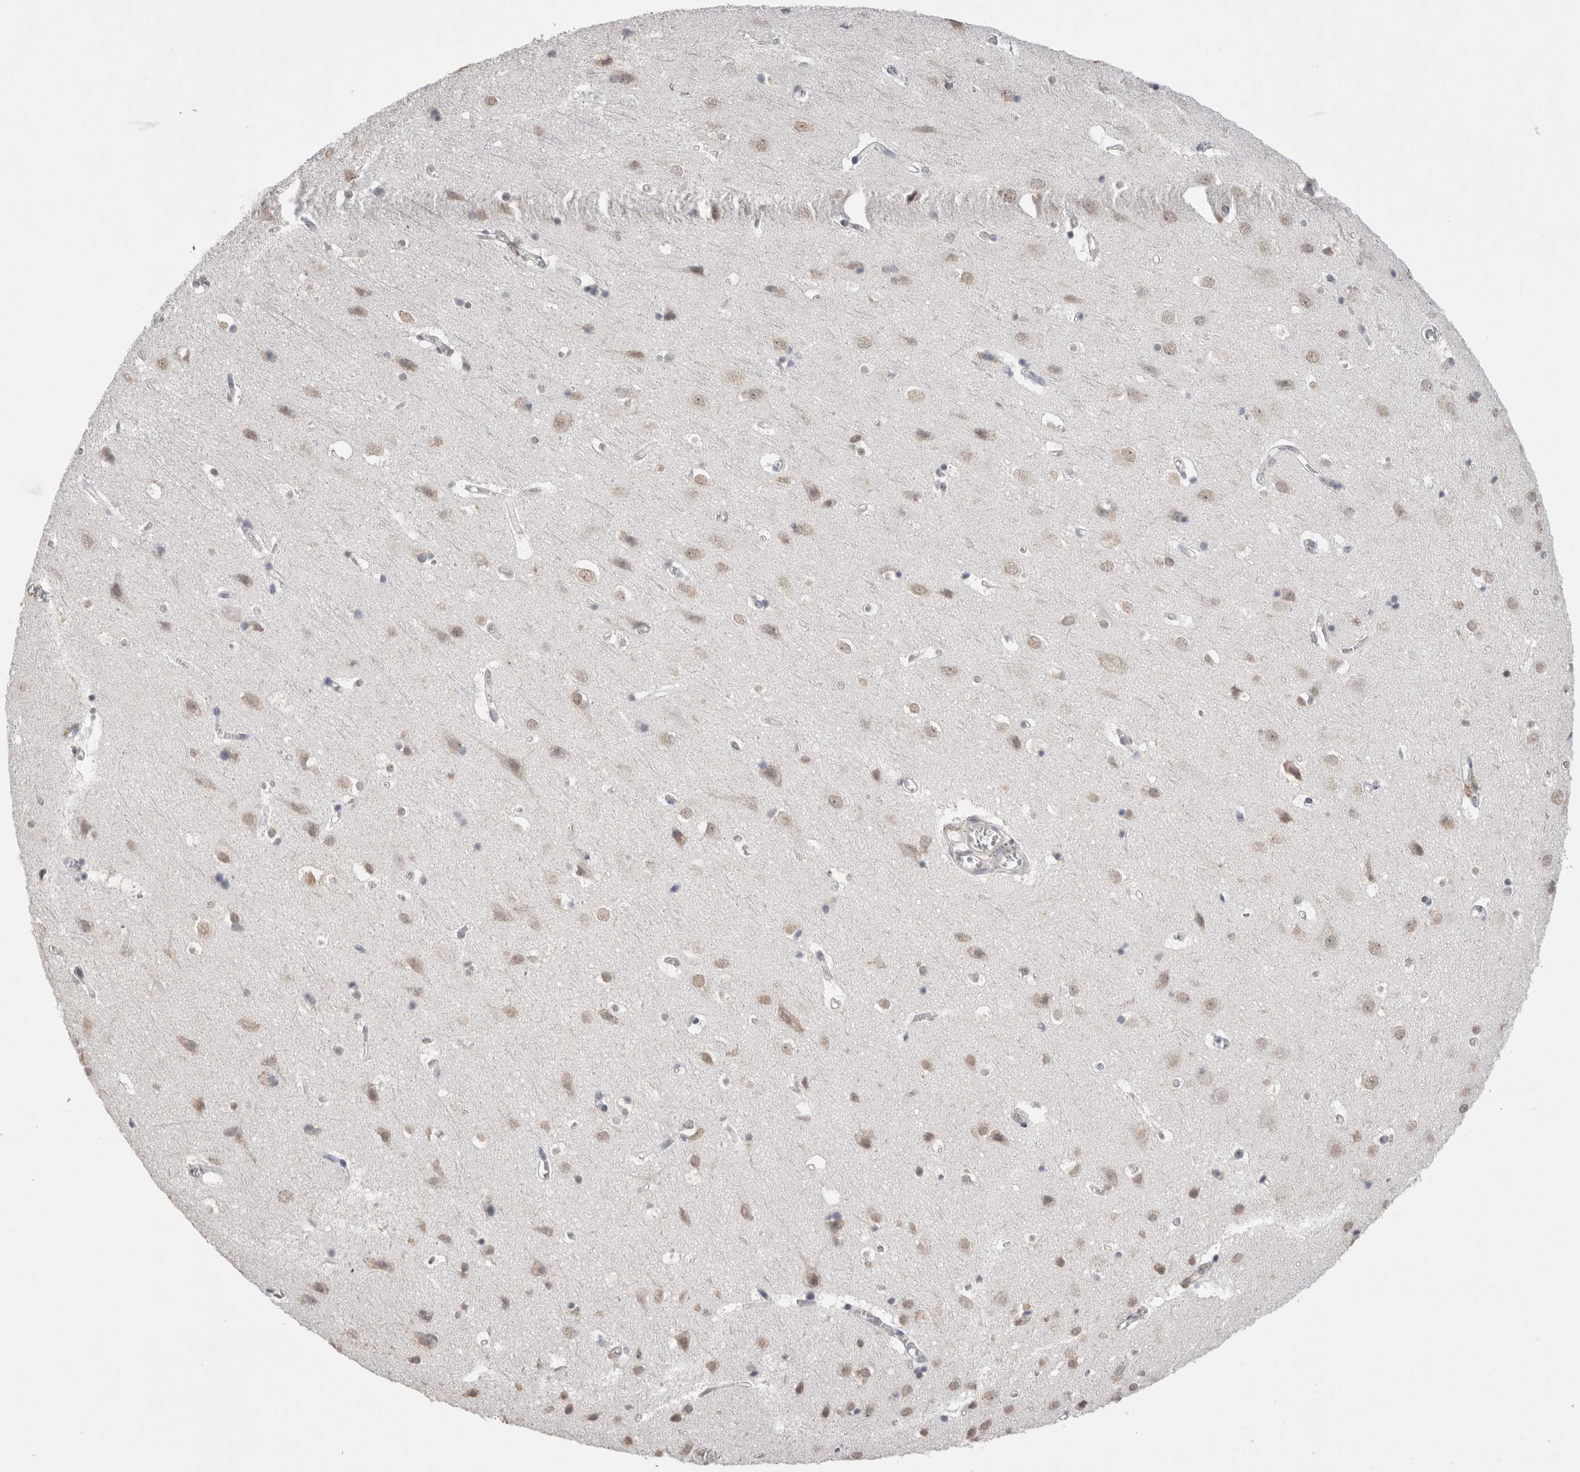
{"staining": {"intensity": "negative", "quantity": "none", "location": "none"}, "tissue": "cerebral cortex", "cell_type": "Endothelial cells", "image_type": "normal", "snomed": [{"axis": "morphology", "description": "Normal tissue, NOS"}, {"axis": "topography", "description": "Cerebral cortex"}], "caption": "This is an immunohistochemistry image of normal human cerebral cortex. There is no expression in endothelial cells.", "gene": "CDH13", "patient": {"sex": "male", "age": 54}}